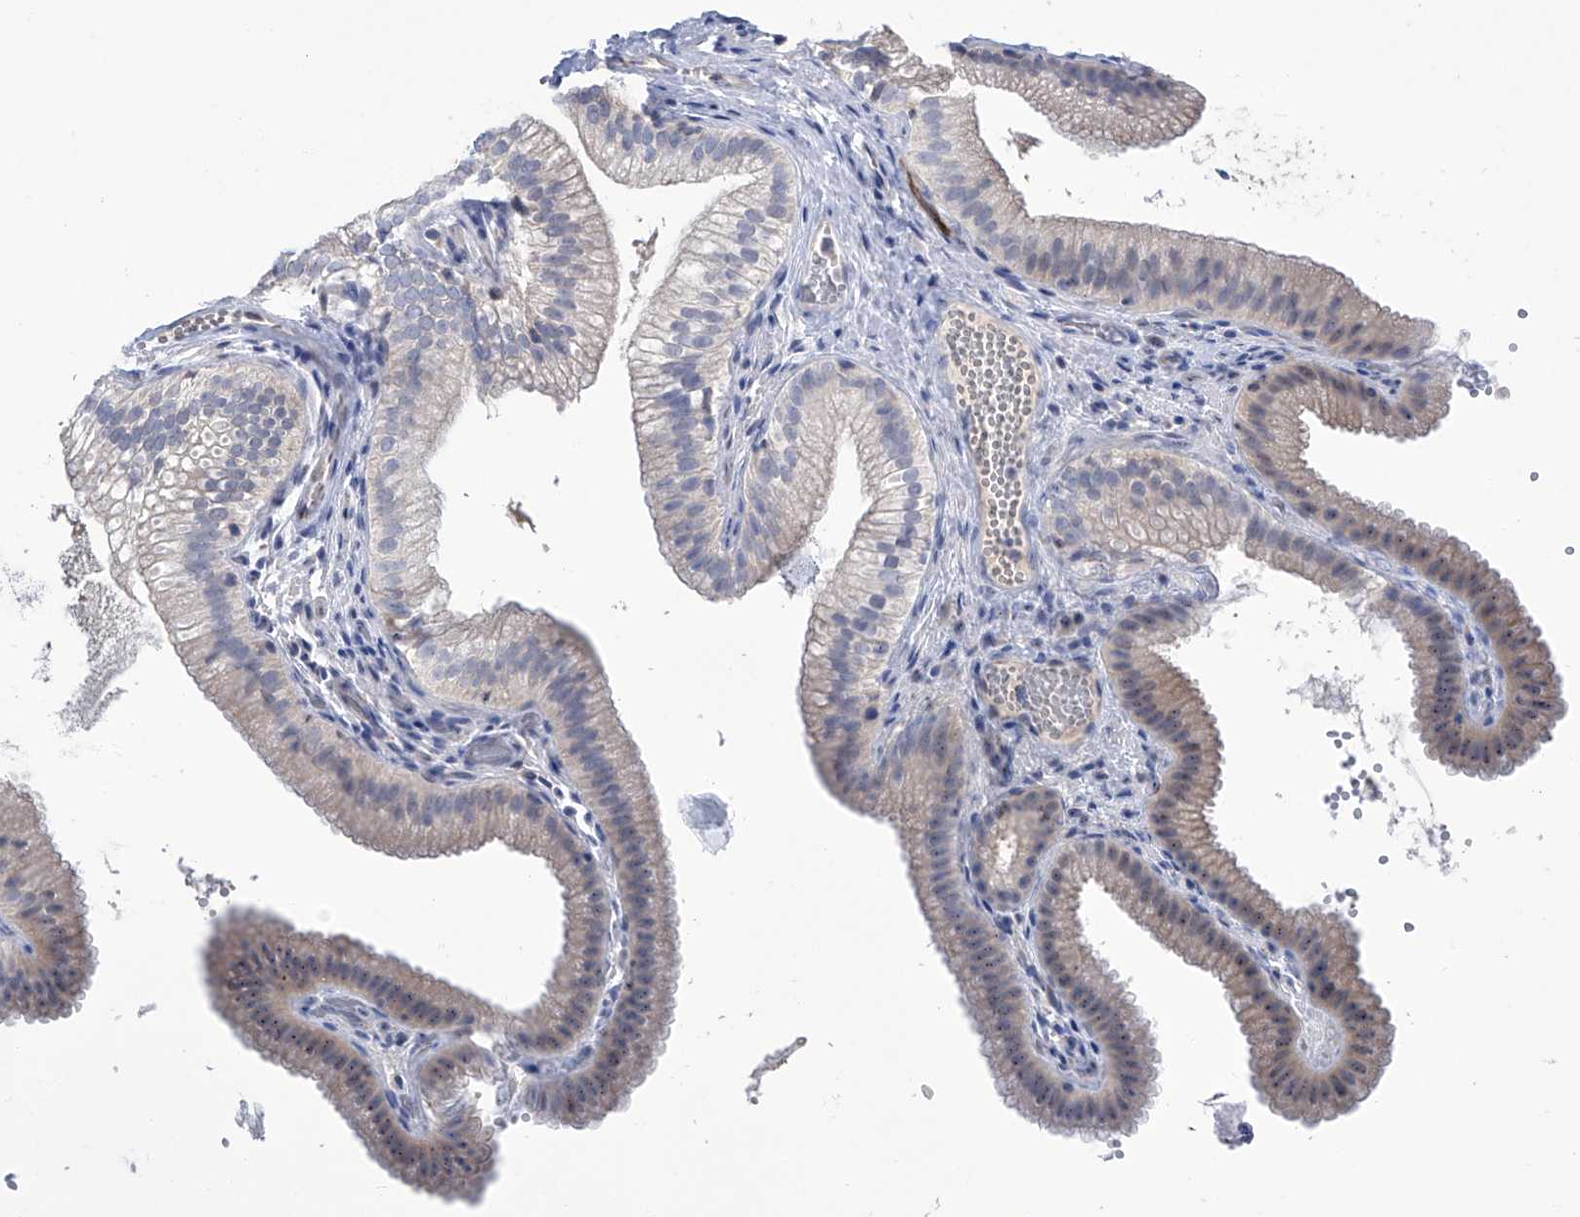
{"staining": {"intensity": "weak", "quantity": "25%-75%", "location": "cytoplasmic/membranous,nuclear"}, "tissue": "gallbladder", "cell_type": "Glandular cells", "image_type": "normal", "snomed": [{"axis": "morphology", "description": "Normal tissue, NOS"}, {"axis": "topography", "description": "Gallbladder"}], "caption": "Protein expression analysis of unremarkable gallbladder exhibits weak cytoplasmic/membranous,nuclear expression in about 25%-75% of glandular cells.", "gene": "PGM3", "patient": {"sex": "female", "age": 30}}